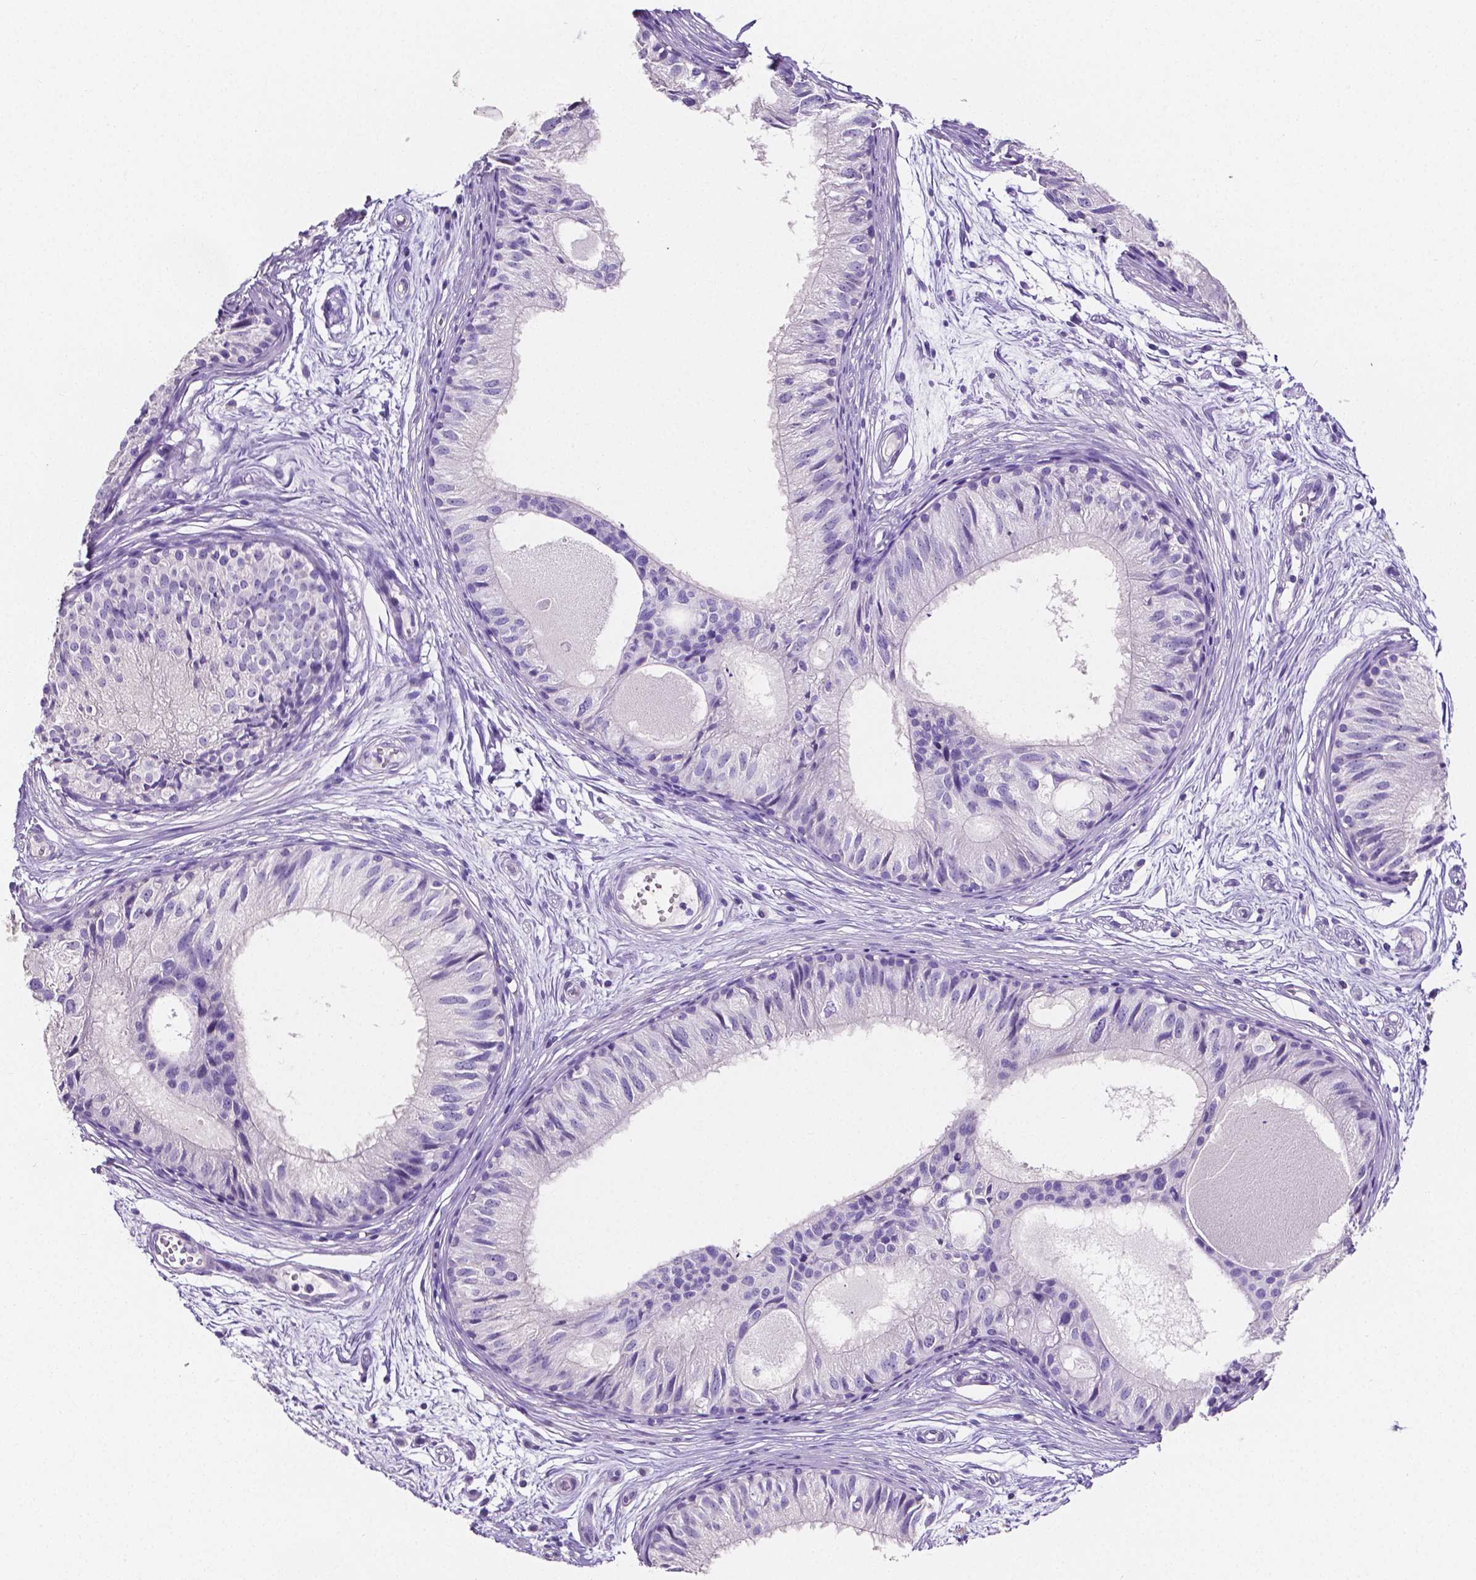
{"staining": {"intensity": "negative", "quantity": "none", "location": "none"}, "tissue": "epididymis", "cell_type": "Glandular cells", "image_type": "normal", "snomed": [{"axis": "morphology", "description": "Normal tissue, NOS"}, {"axis": "topography", "description": "Epididymis"}], "caption": "Immunohistochemistry (IHC) image of normal epididymis: epididymis stained with DAB (3,3'-diaminobenzidine) demonstrates no significant protein positivity in glandular cells. (DAB (3,3'-diaminobenzidine) IHC, high magnification).", "gene": "SLC22A2", "patient": {"sex": "male", "age": 25}}